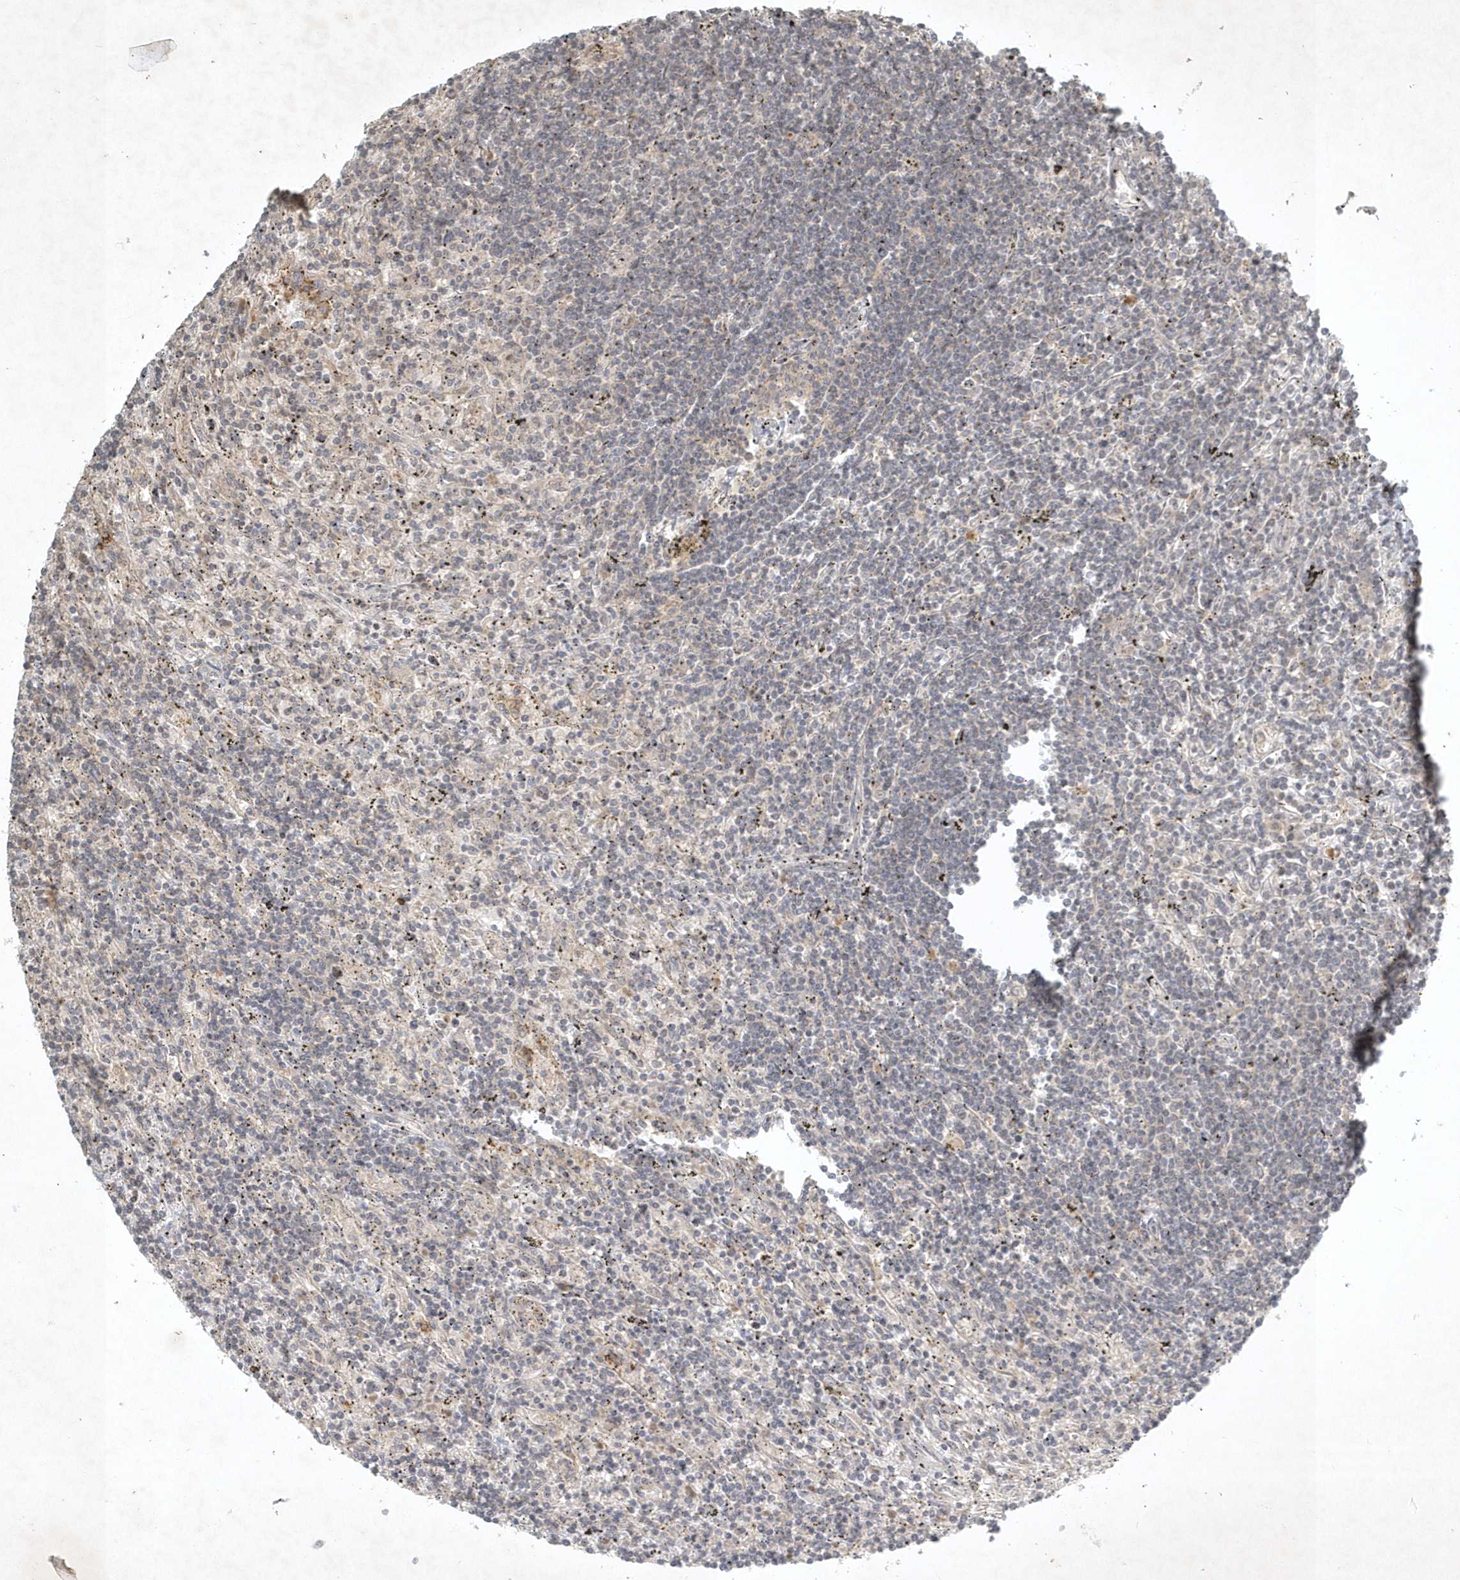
{"staining": {"intensity": "negative", "quantity": "none", "location": "none"}, "tissue": "lymphoma", "cell_type": "Tumor cells", "image_type": "cancer", "snomed": [{"axis": "morphology", "description": "Malignant lymphoma, non-Hodgkin's type, Low grade"}, {"axis": "topography", "description": "Spleen"}], "caption": "Tumor cells are negative for brown protein staining in lymphoma.", "gene": "TNFAIP6", "patient": {"sex": "male", "age": 76}}